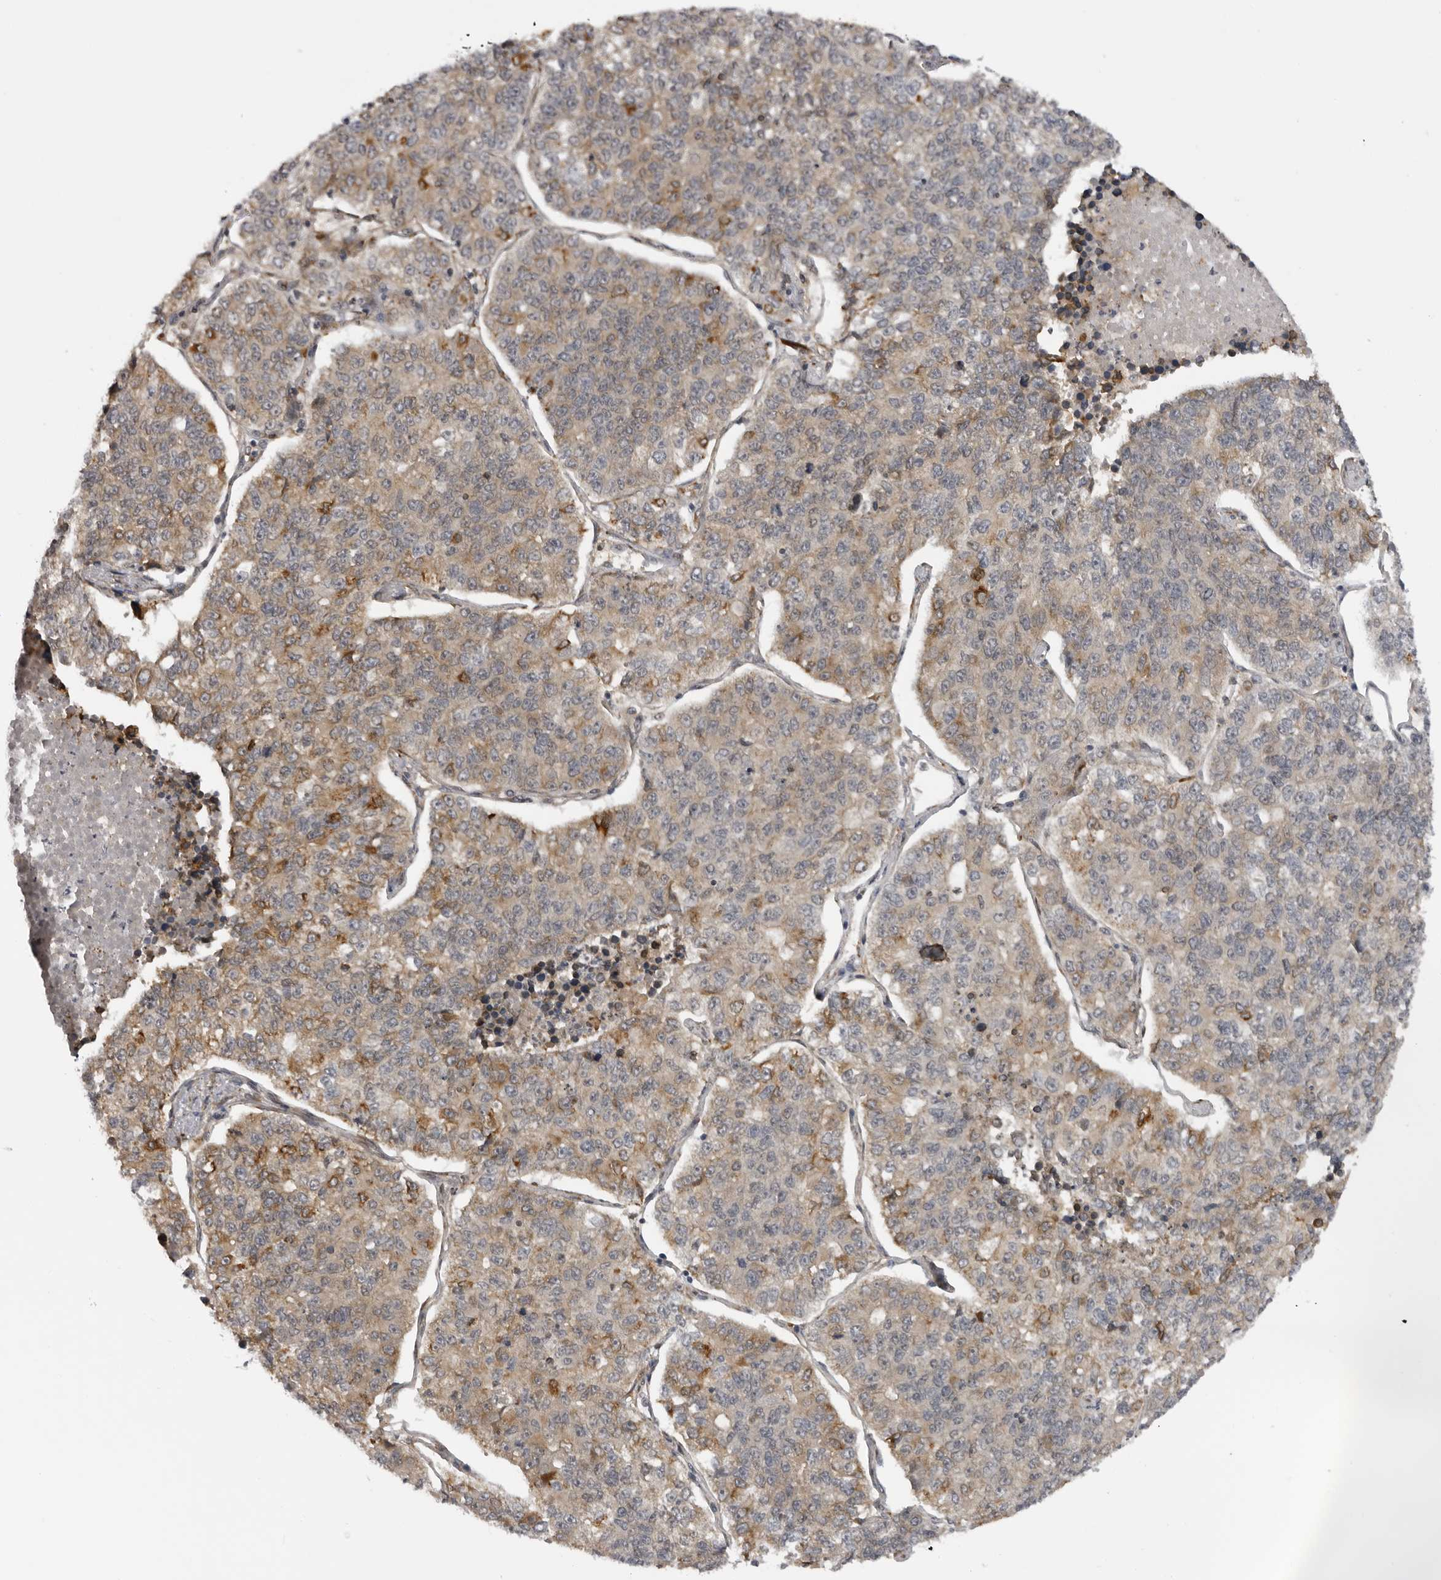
{"staining": {"intensity": "moderate", "quantity": "<25%", "location": "cytoplasmic/membranous"}, "tissue": "lung cancer", "cell_type": "Tumor cells", "image_type": "cancer", "snomed": [{"axis": "morphology", "description": "Adenocarcinoma, NOS"}, {"axis": "topography", "description": "Lung"}], "caption": "Immunohistochemistry staining of lung cancer, which reveals low levels of moderate cytoplasmic/membranous expression in approximately <25% of tumor cells indicating moderate cytoplasmic/membranous protein staining. The staining was performed using DAB (brown) for protein detection and nuclei were counterstained in hematoxylin (blue).", "gene": "DNAH14", "patient": {"sex": "male", "age": 49}}